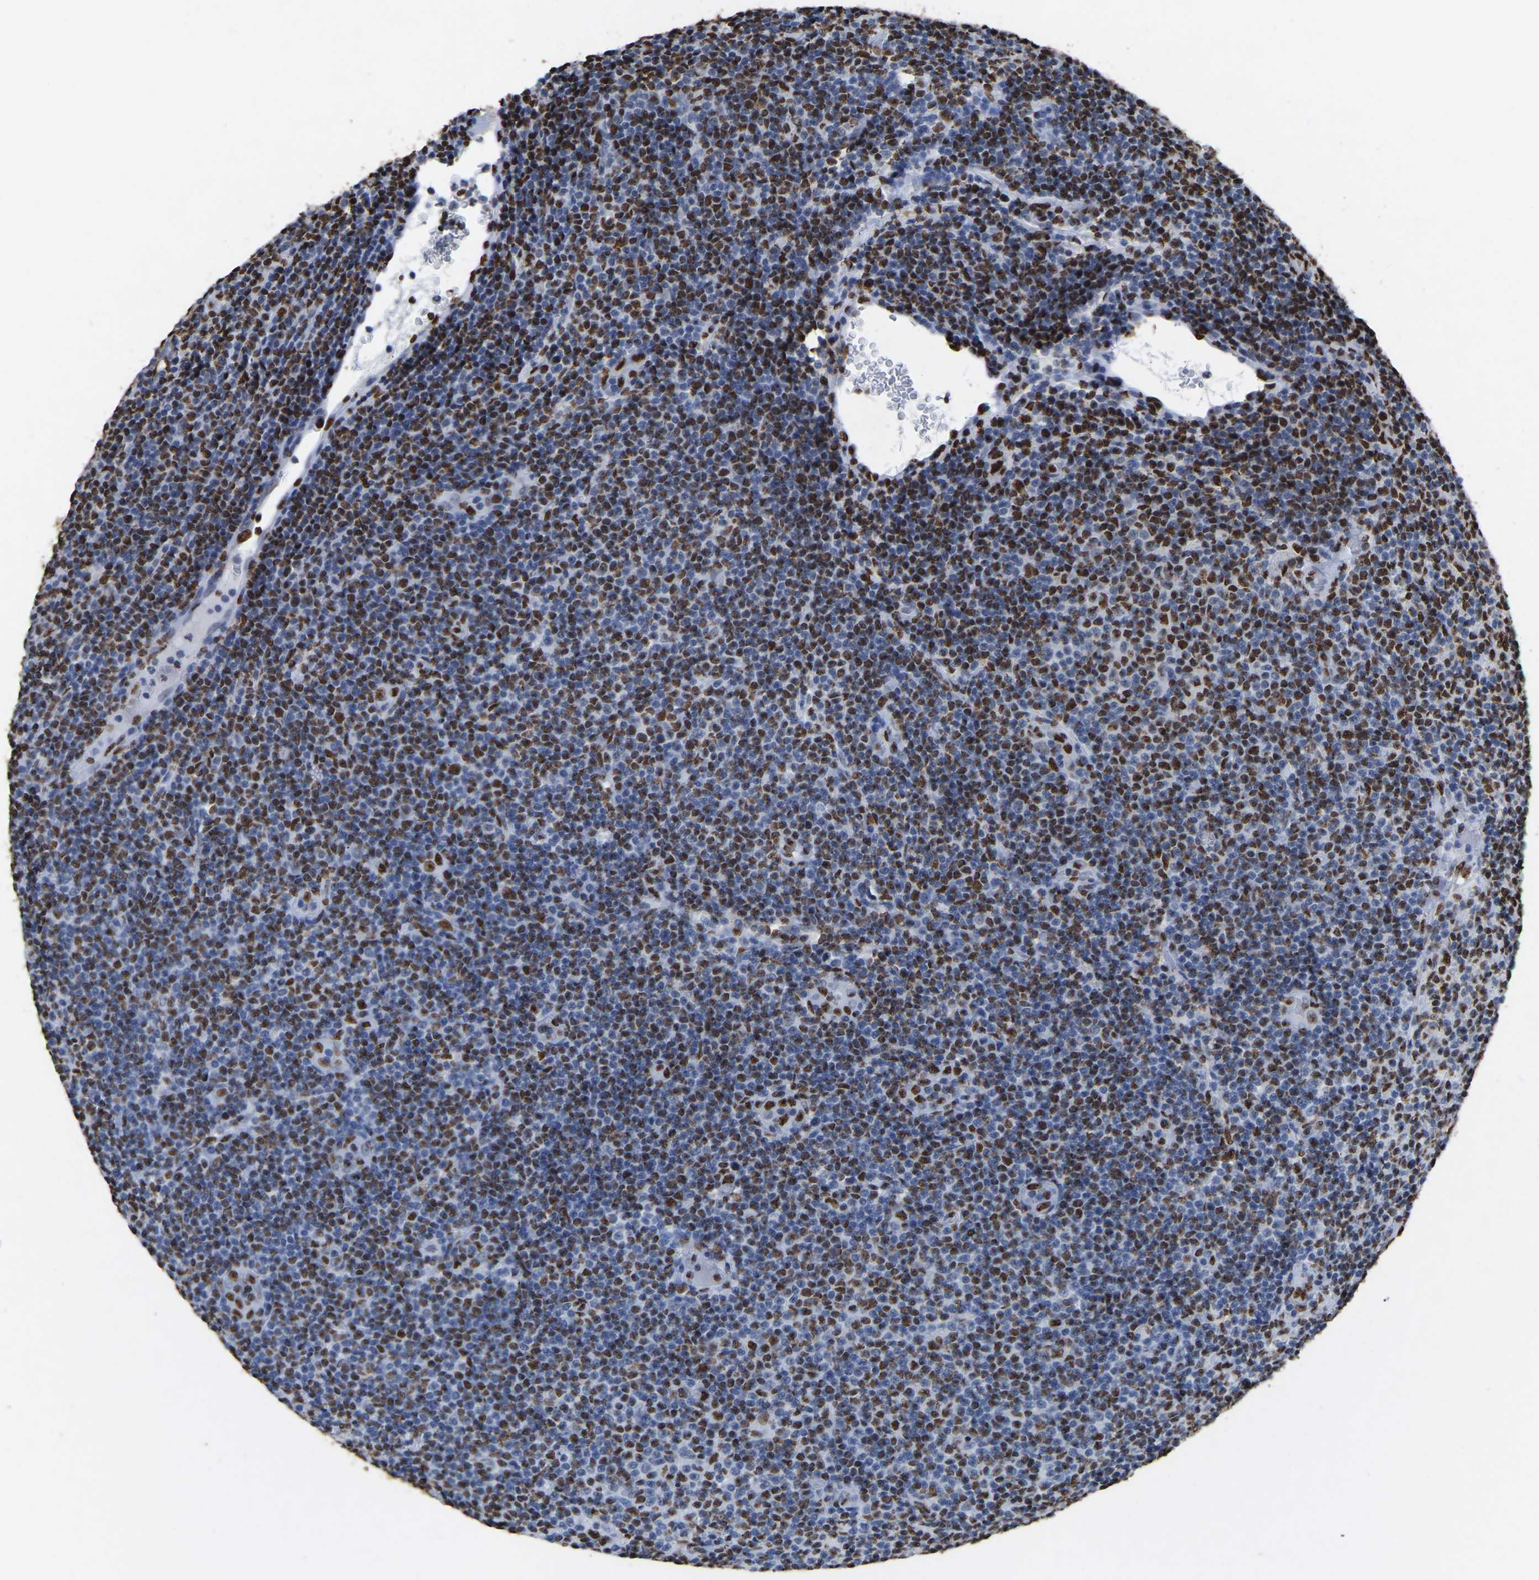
{"staining": {"intensity": "strong", "quantity": ">75%", "location": "nuclear"}, "tissue": "lymphoma", "cell_type": "Tumor cells", "image_type": "cancer", "snomed": [{"axis": "morphology", "description": "Malignant lymphoma, non-Hodgkin's type, Low grade"}, {"axis": "topography", "description": "Lymph node"}], "caption": "High-magnification brightfield microscopy of malignant lymphoma, non-Hodgkin's type (low-grade) stained with DAB (brown) and counterstained with hematoxylin (blue). tumor cells exhibit strong nuclear expression is appreciated in approximately>75% of cells.", "gene": "RBL2", "patient": {"sex": "male", "age": 83}}